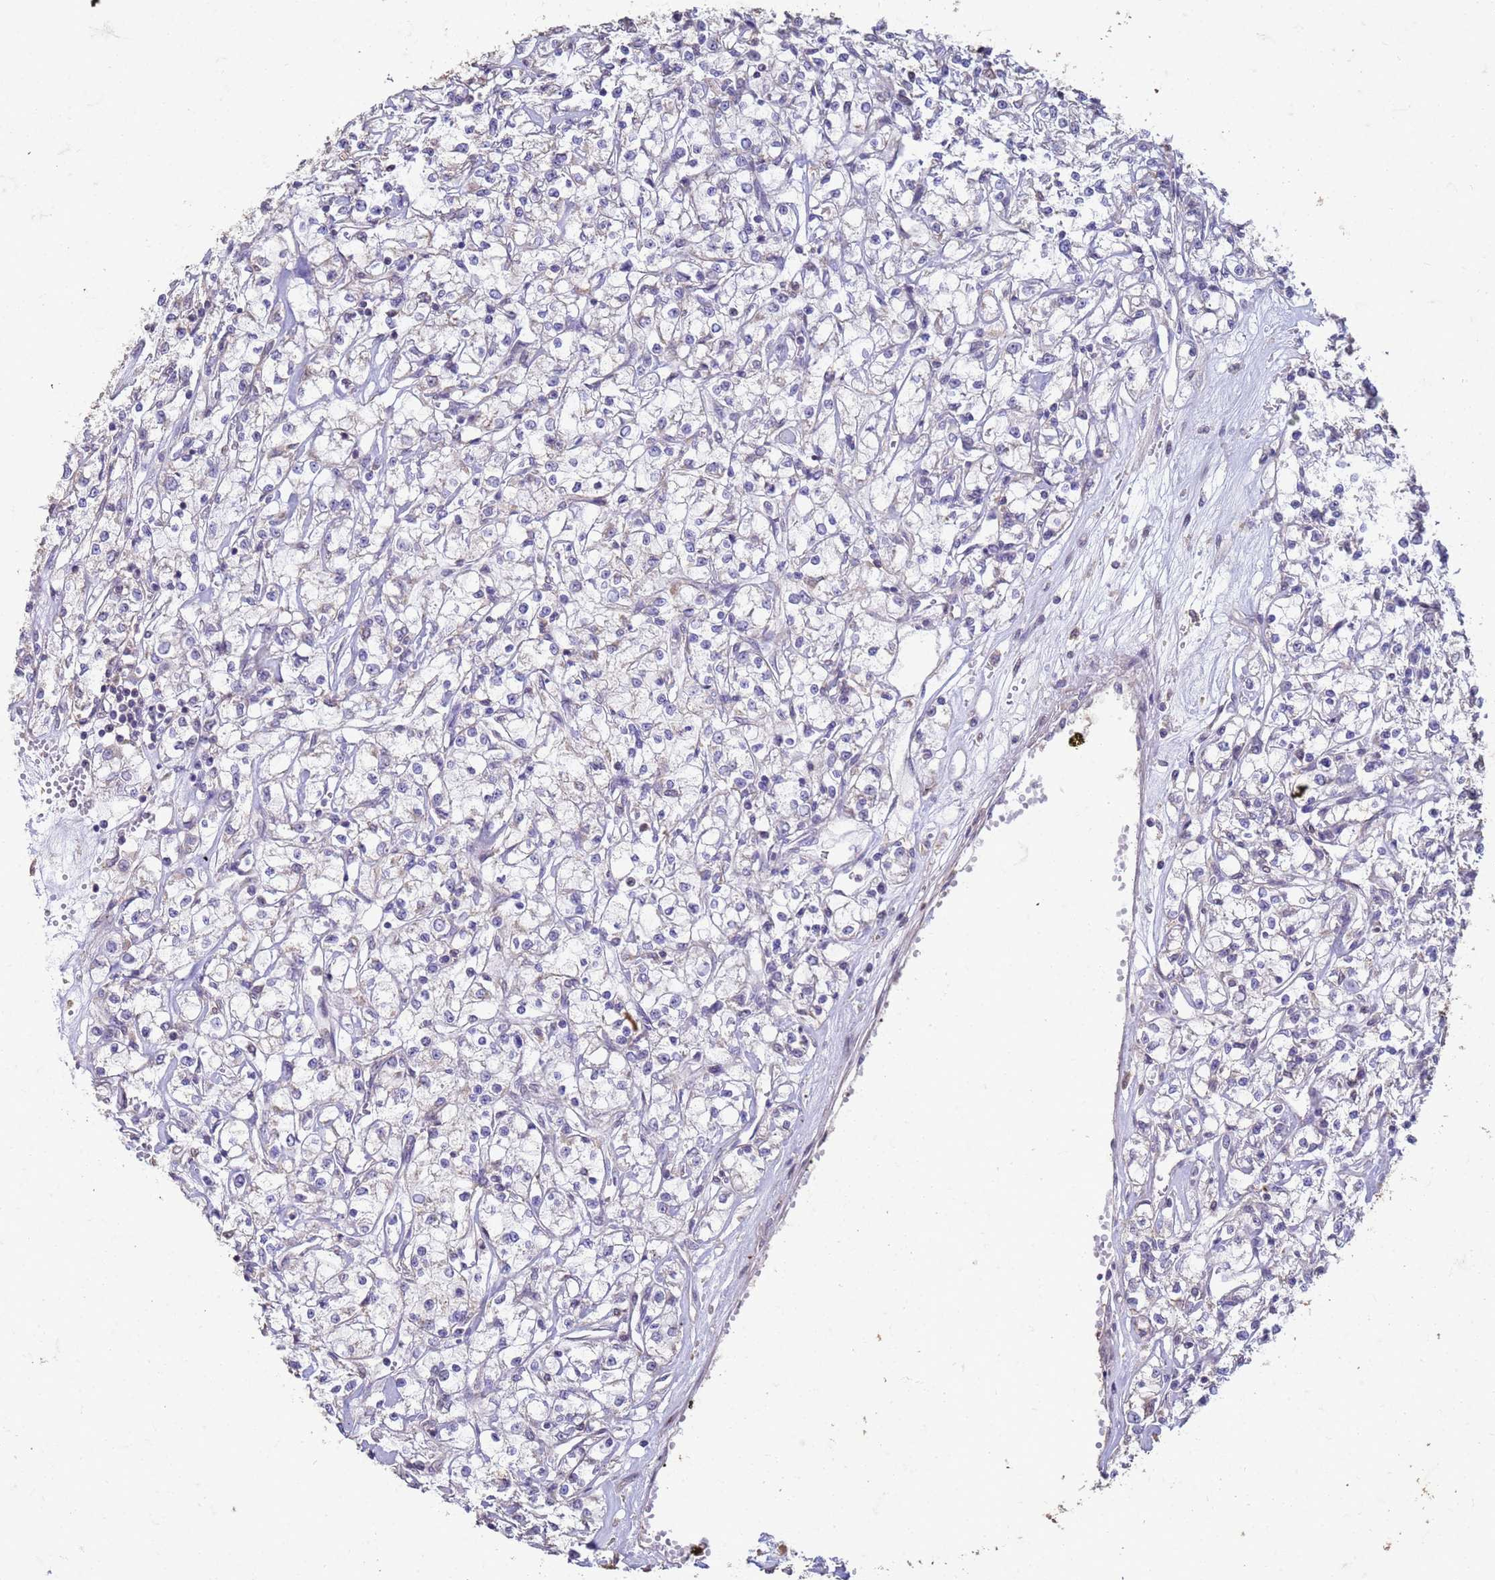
{"staining": {"intensity": "negative", "quantity": "none", "location": "none"}, "tissue": "renal cancer", "cell_type": "Tumor cells", "image_type": "cancer", "snomed": [{"axis": "morphology", "description": "Adenocarcinoma, NOS"}, {"axis": "topography", "description": "Kidney"}], "caption": "High power microscopy photomicrograph of an IHC micrograph of renal cancer, revealing no significant staining in tumor cells.", "gene": "SLC25A15", "patient": {"sex": "female", "age": 59}}